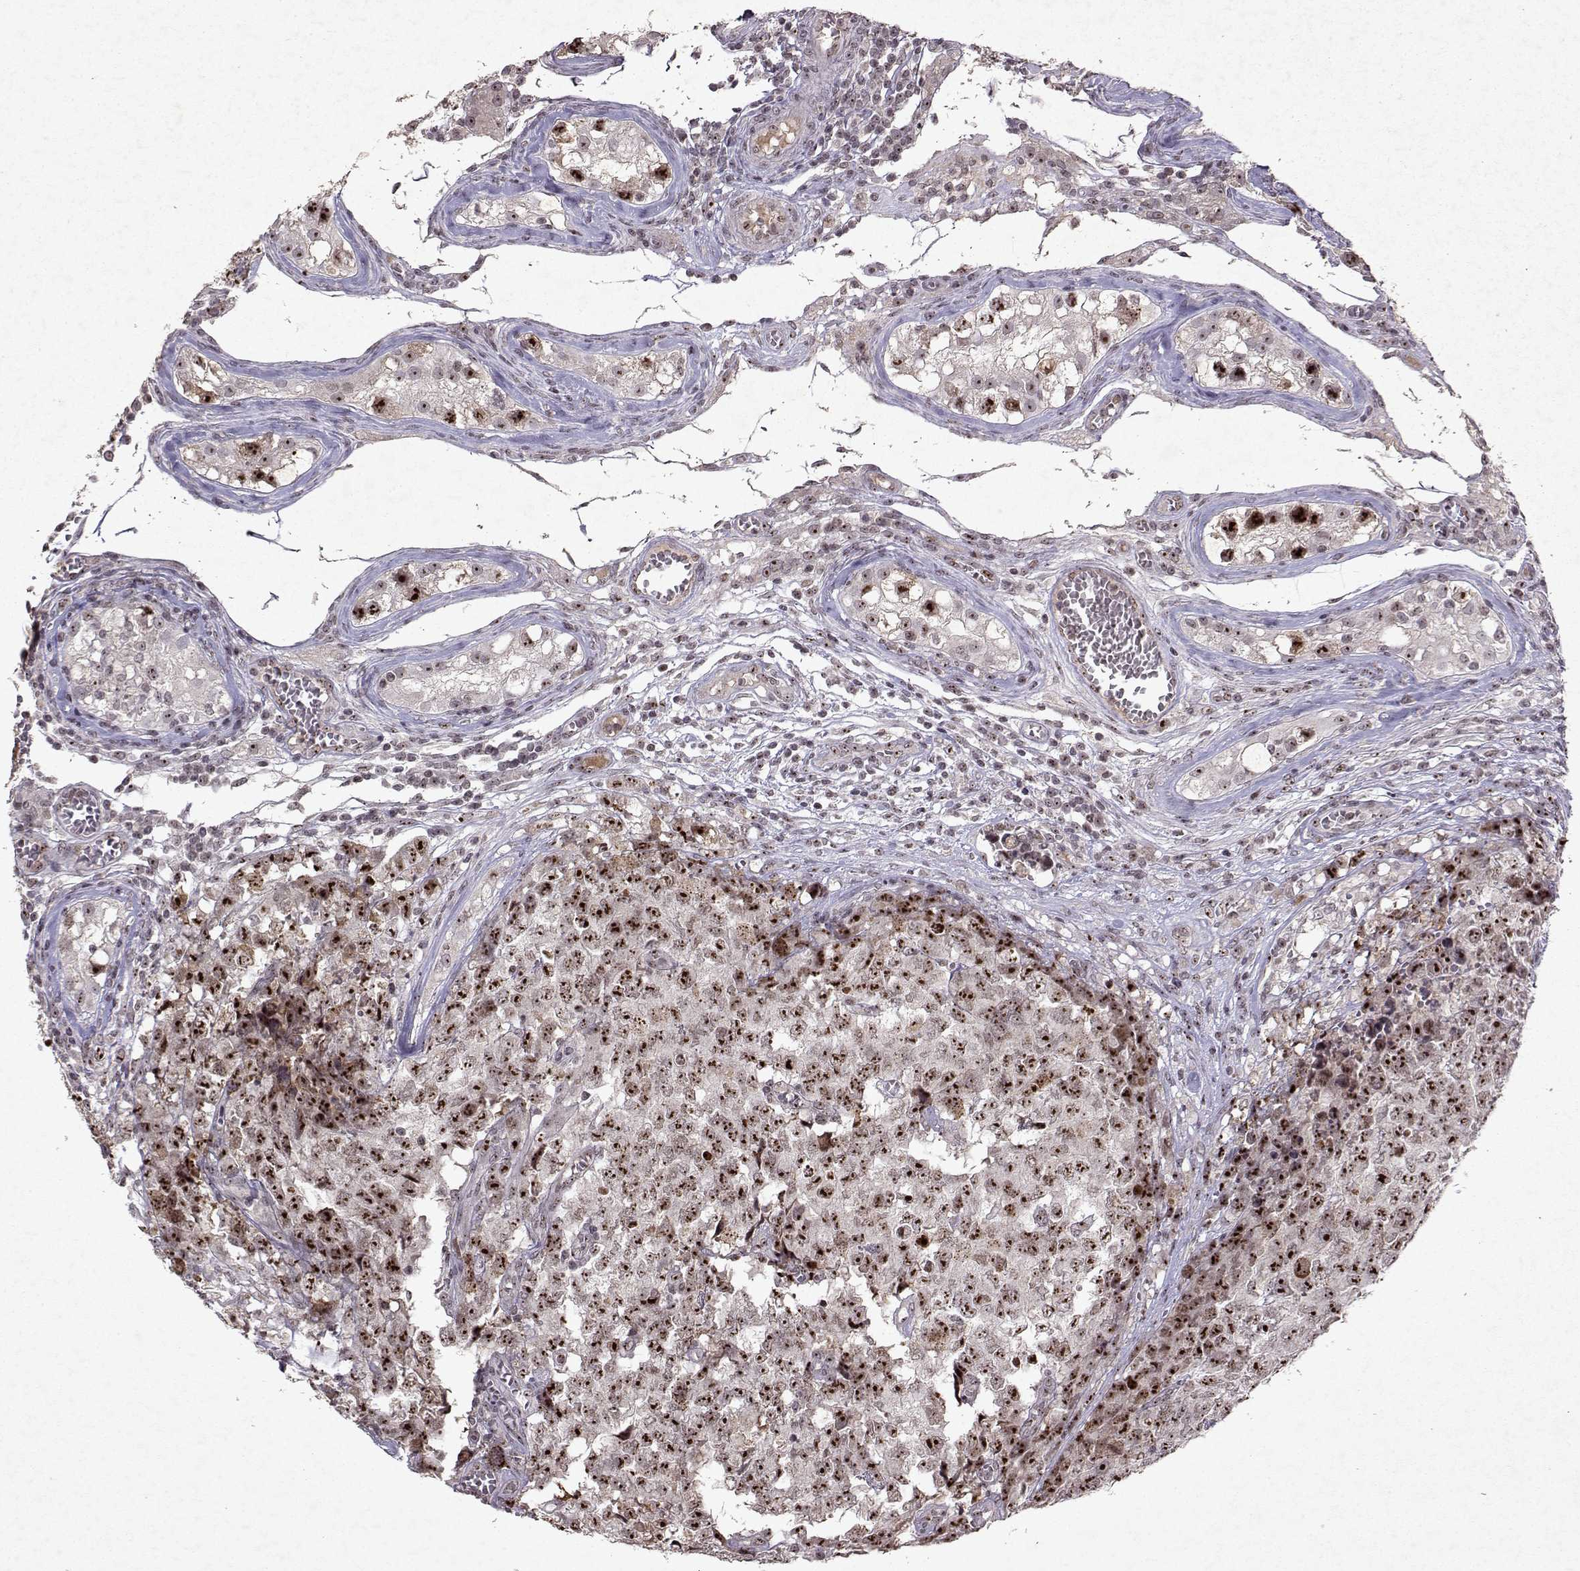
{"staining": {"intensity": "strong", "quantity": ">75%", "location": "nuclear"}, "tissue": "testis cancer", "cell_type": "Tumor cells", "image_type": "cancer", "snomed": [{"axis": "morphology", "description": "Carcinoma, Embryonal, NOS"}, {"axis": "topography", "description": "Testis"}], "caption": "DAB immunohistochemical staining of testis cancer reveals strong nuclear protein positivity in approximately >75% of tumor cells.", "gene": "DDX56", "patient": {"sex": "male", "age": 23}}